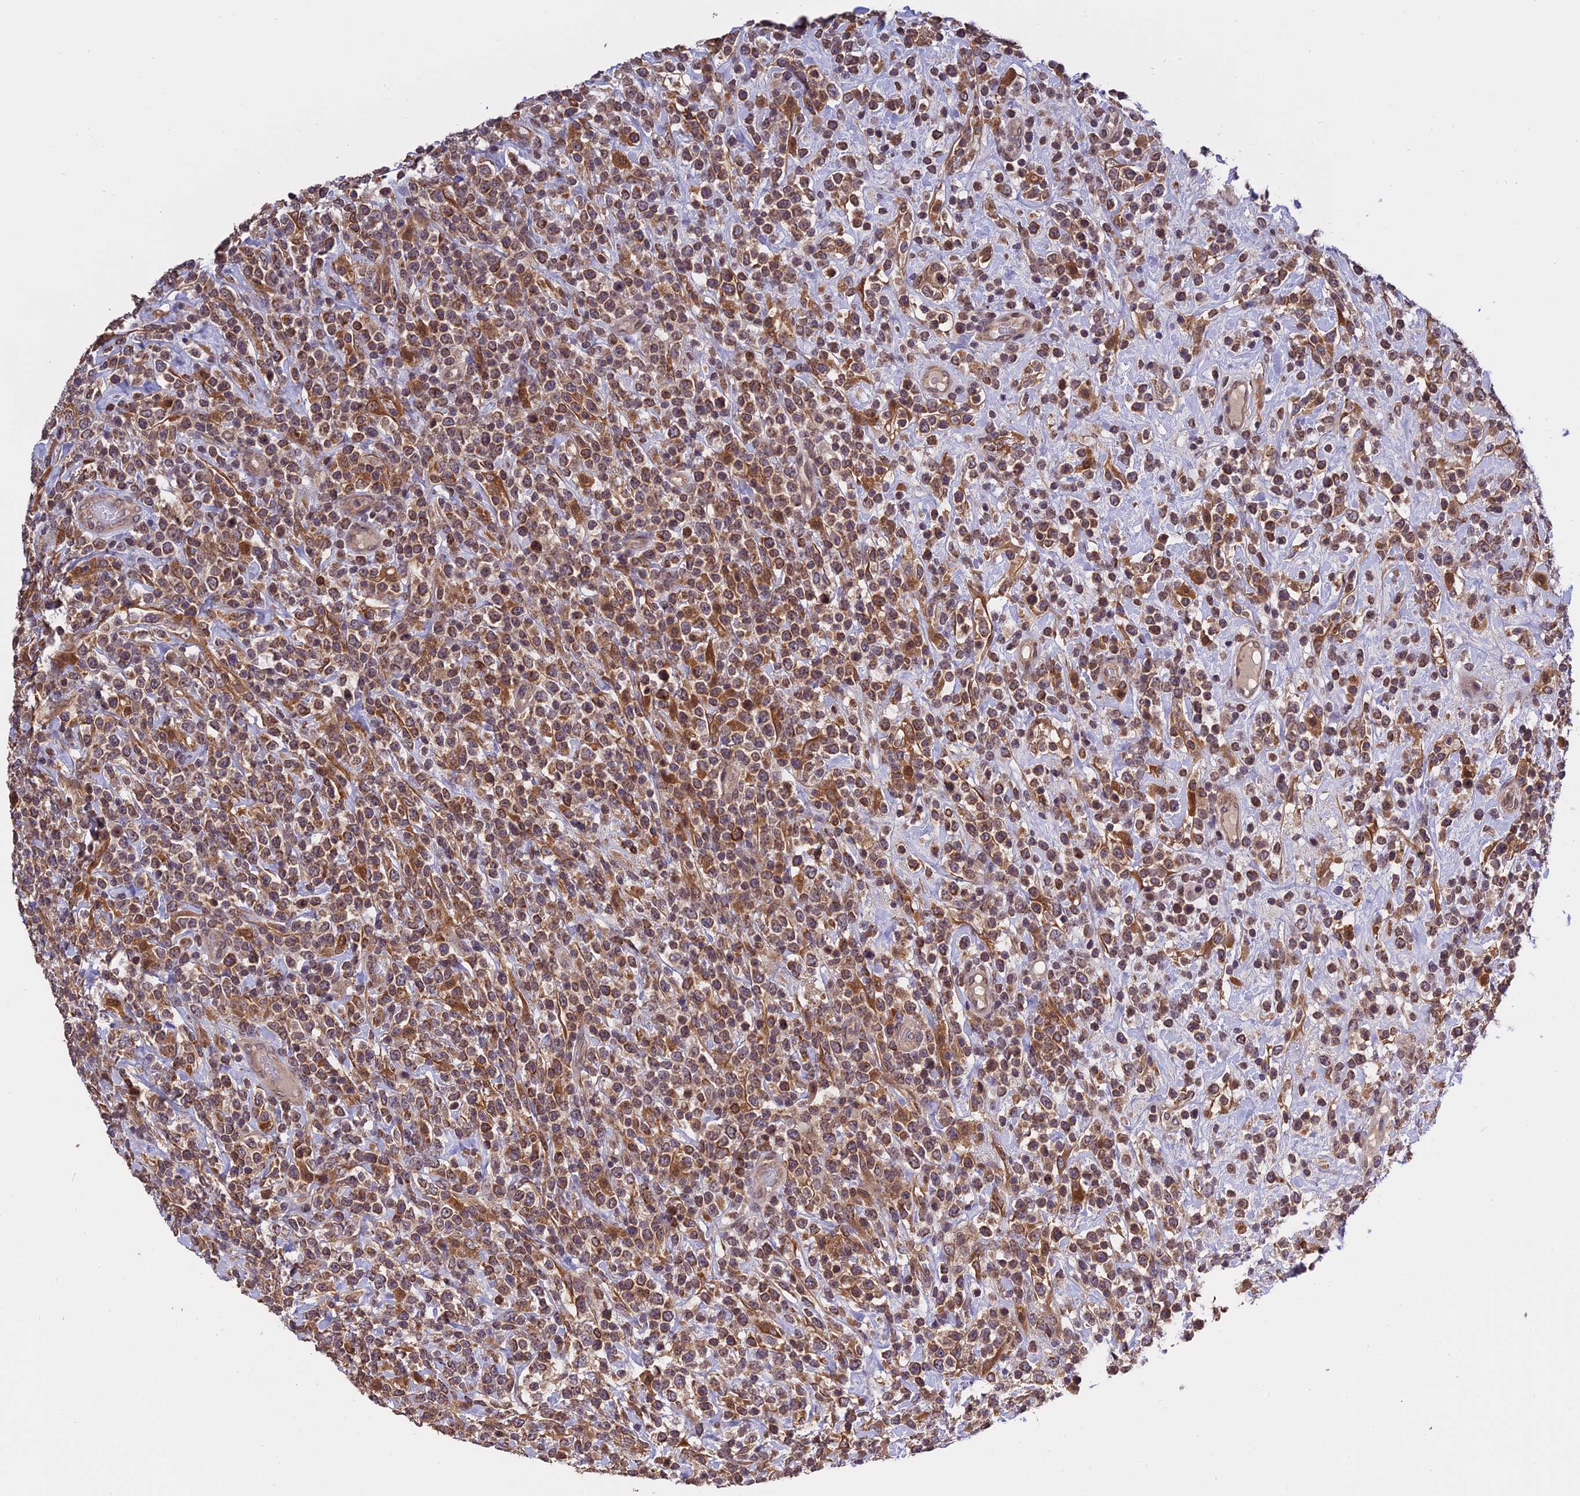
{"staining": {"intensity": "moderate", "quantity": "25%-75%", "location": "cytoplasmic/membranous"}, "tissue": "lymphoma", "cell_type": "Tumor cells", "image_type": "cancer", "snomed": [{"axis": "morphology", "description": "Malignant lymphoma, non-Hodgkin's type, High grade"}, {"axis": "topography", "description": "Colon"}], "caption": "A brown stain highlights moderate cytoplasmic/membranous positivity of a protein in lymphoma tumor cells.", "gene": "MNS1", "patient": {"sex": "female", "age": 53}}